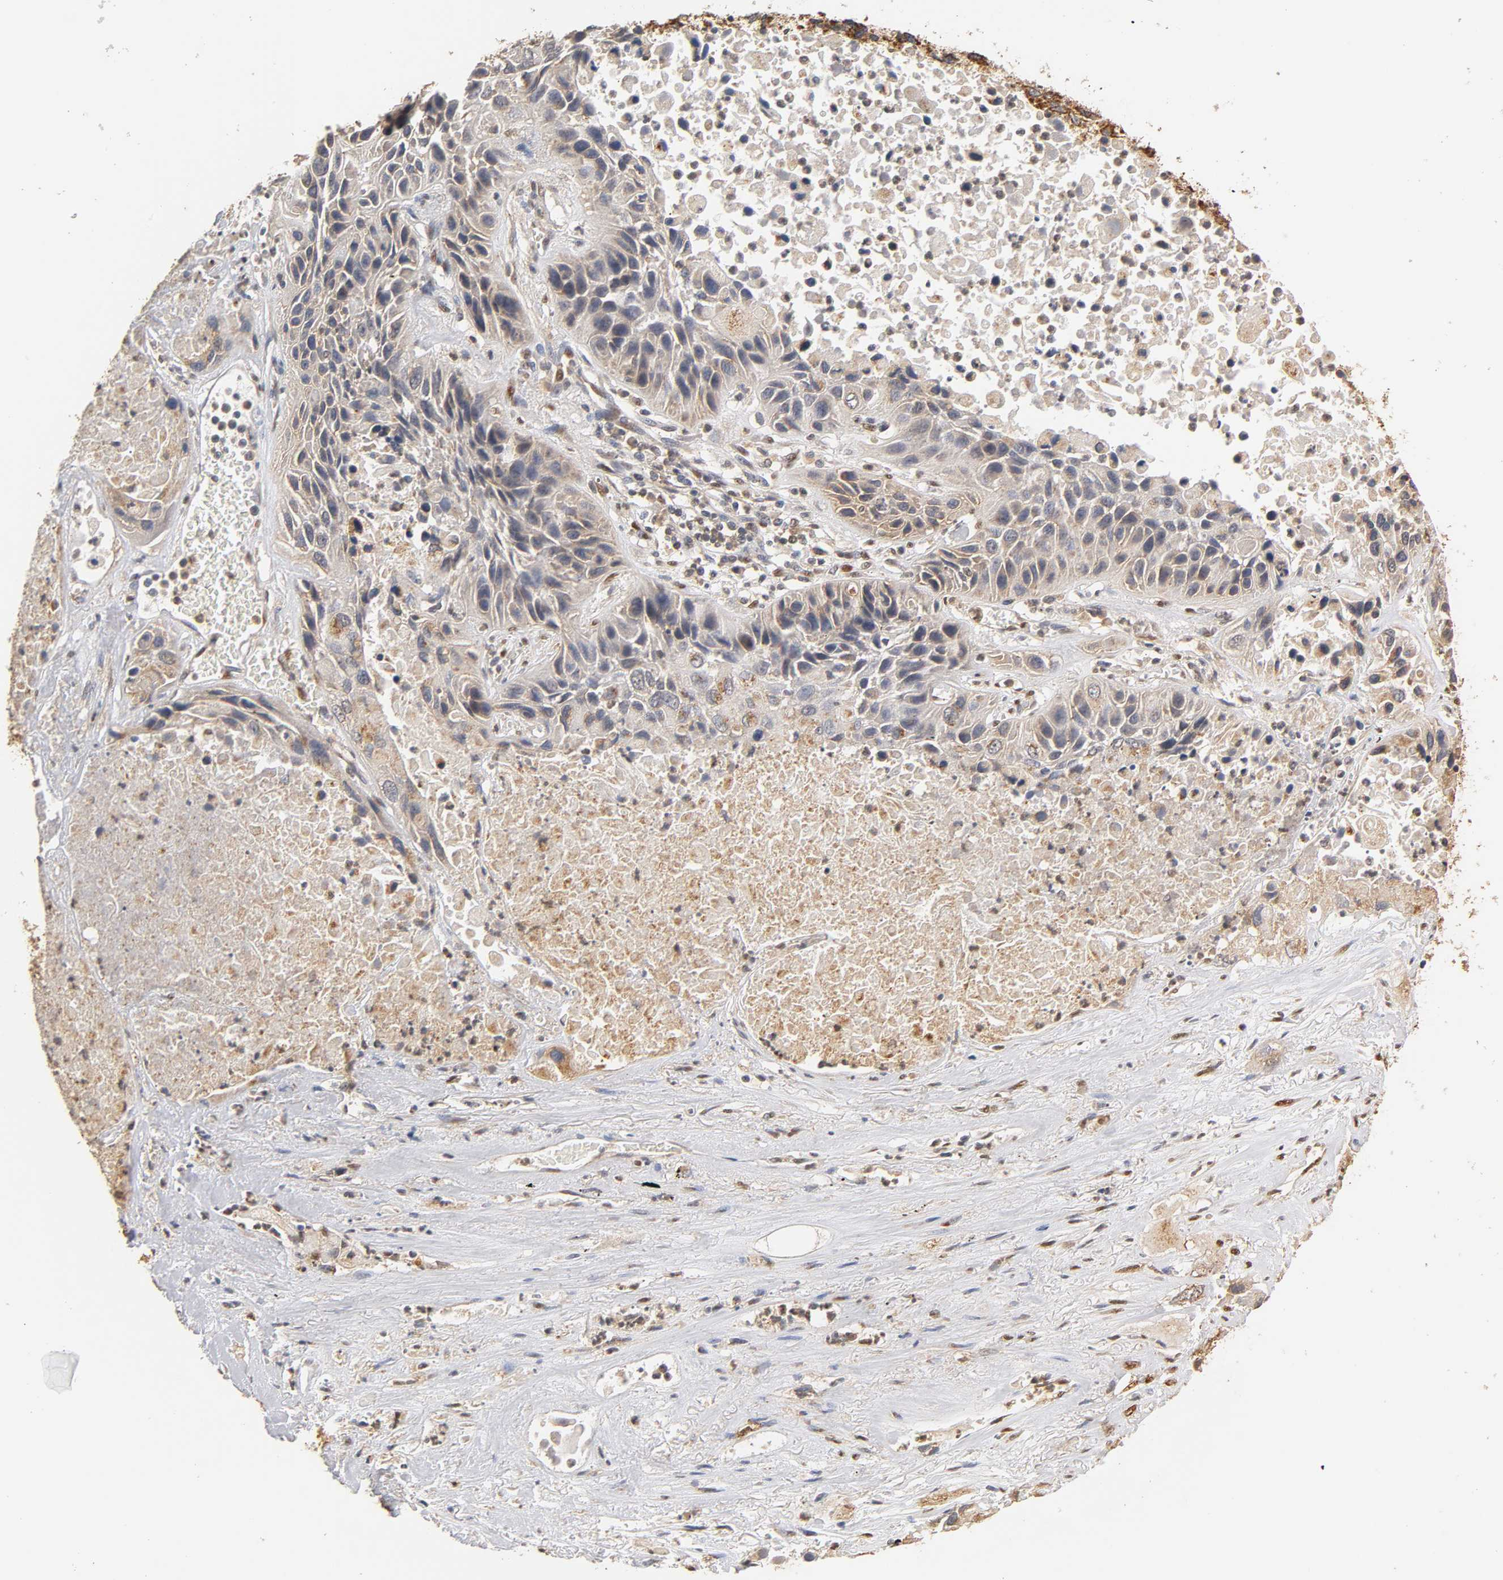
{"staining": {"intensity": "weak", "quantity": "25%-75%", "location": "cytoplasmic/membranous"}, "tissue": "lung cancer", "cell_type": "Tumor cells", "image_type": "cancer", "snomed": [{"axis": "morphology", "description": "Squamous cell carcinoma, NOS"}, {"axis": "topography", "description": "Lung"}], "caption": "An image of human lung cancer (squamous cell carcinoma) stained for a protein shows weak cytoplasmic/membranous brown staining in tumor cells. (Brightfield microscopy of DAB IHC at high magnification).", "gene": "PKN1", "patient": {"sex": "female", "age": 76}}